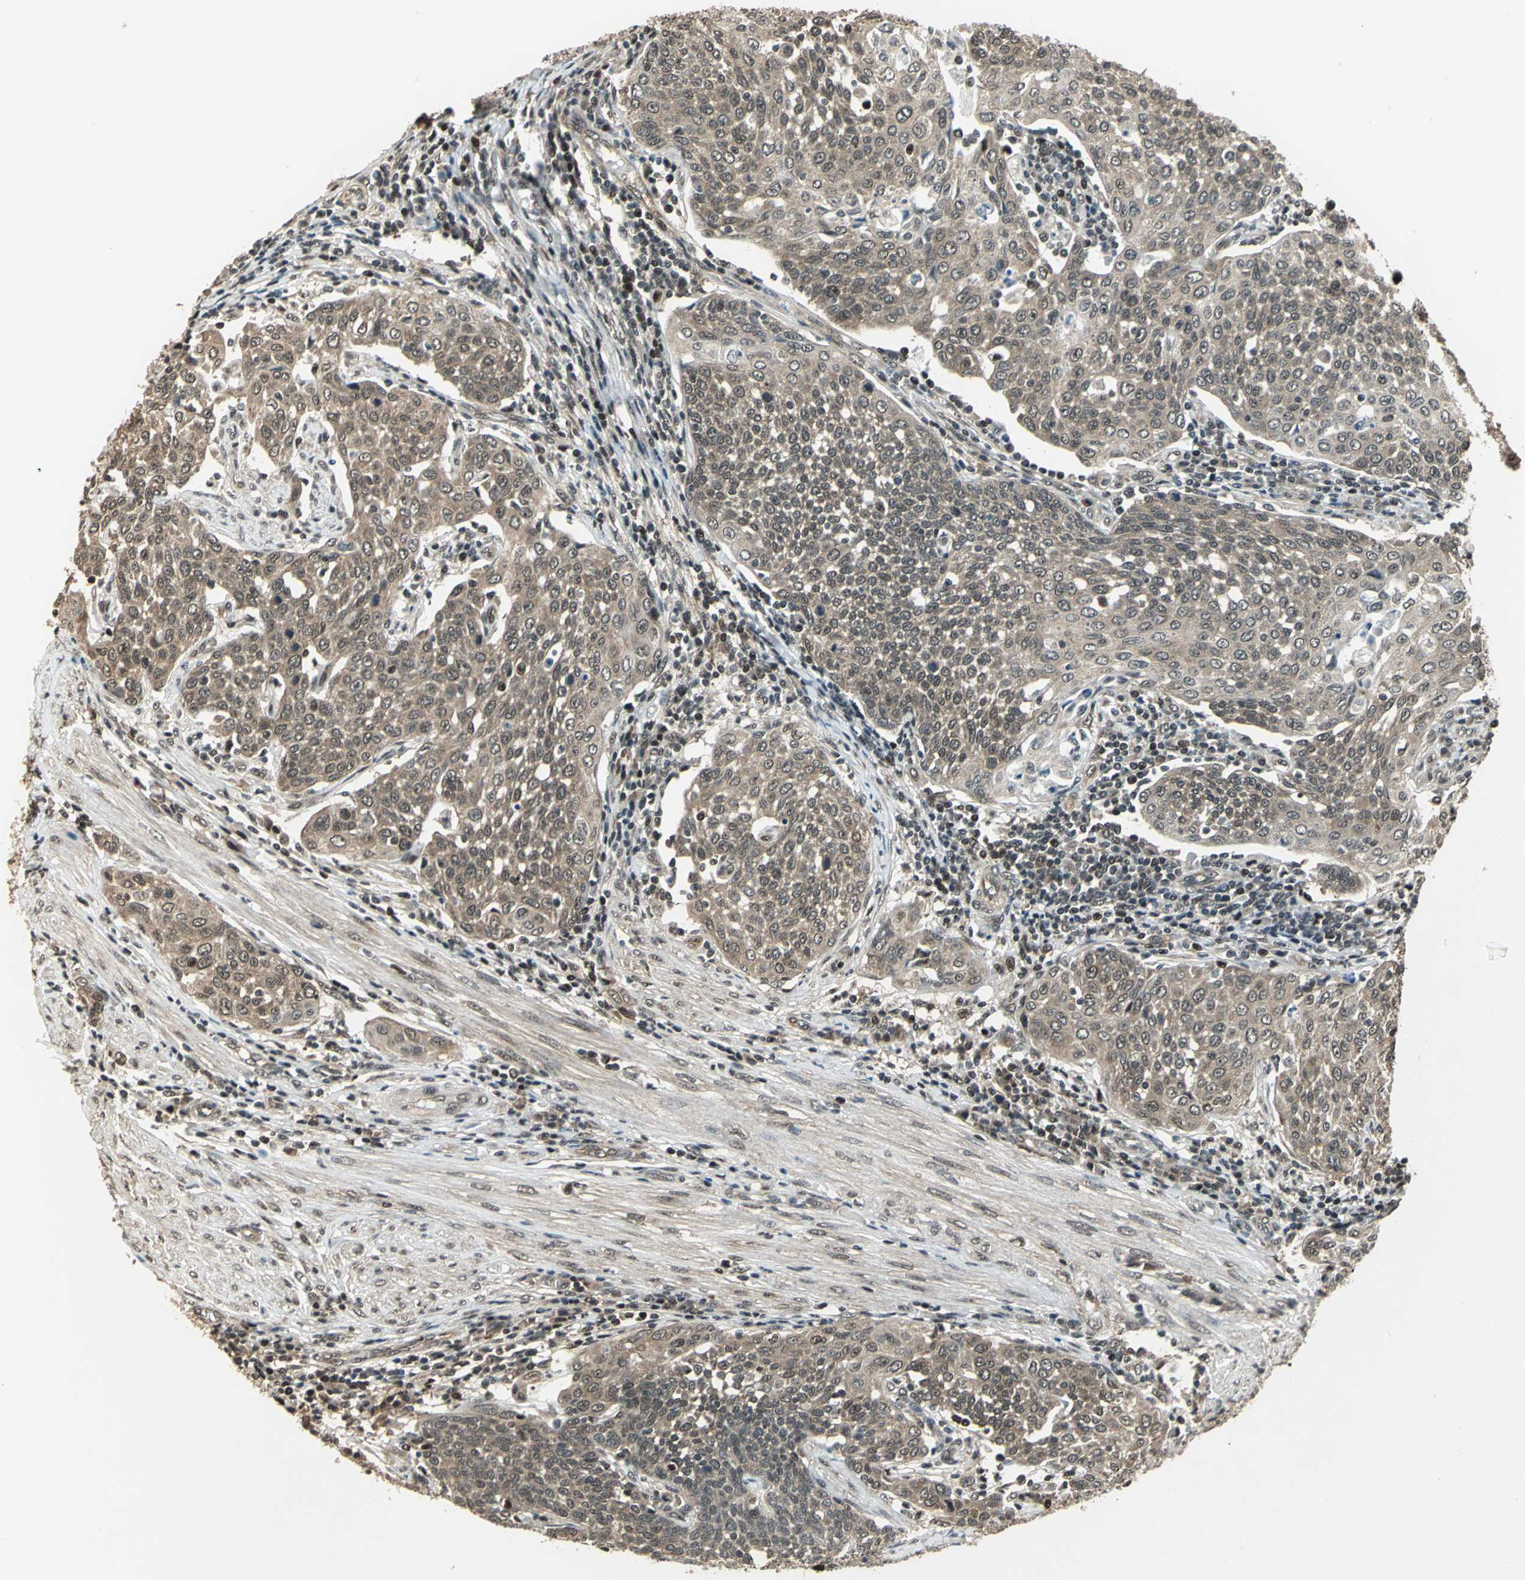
{"staining": {"intensity": "weak", "quantity": ">75%", "location": "cytoplasmic/membranous,nuclear"}, "tissue": "cervical cancer", "cell_type": "Tumor cells", "image_type": "cancer", "snomed": [{"axis": "morphology", "description": "Squamous cell carcinoma, NOS"}, {"axis": "topography", "description": "Cervix"}], "caption": "IHC photomicrograph of neoplastic tissue: human squamous cell carcinoma (cervical) stained using immunohistochemistry (IHC) displays low levels of weak protein expression localized specifically in the cytoplasmic/membranous and nuclear of tumor cells, appearing as a cytoplasmic/membranous and nuclear brown color.", "gene": "PSMC3", "patient": {"sex": "female", "age": 34}}